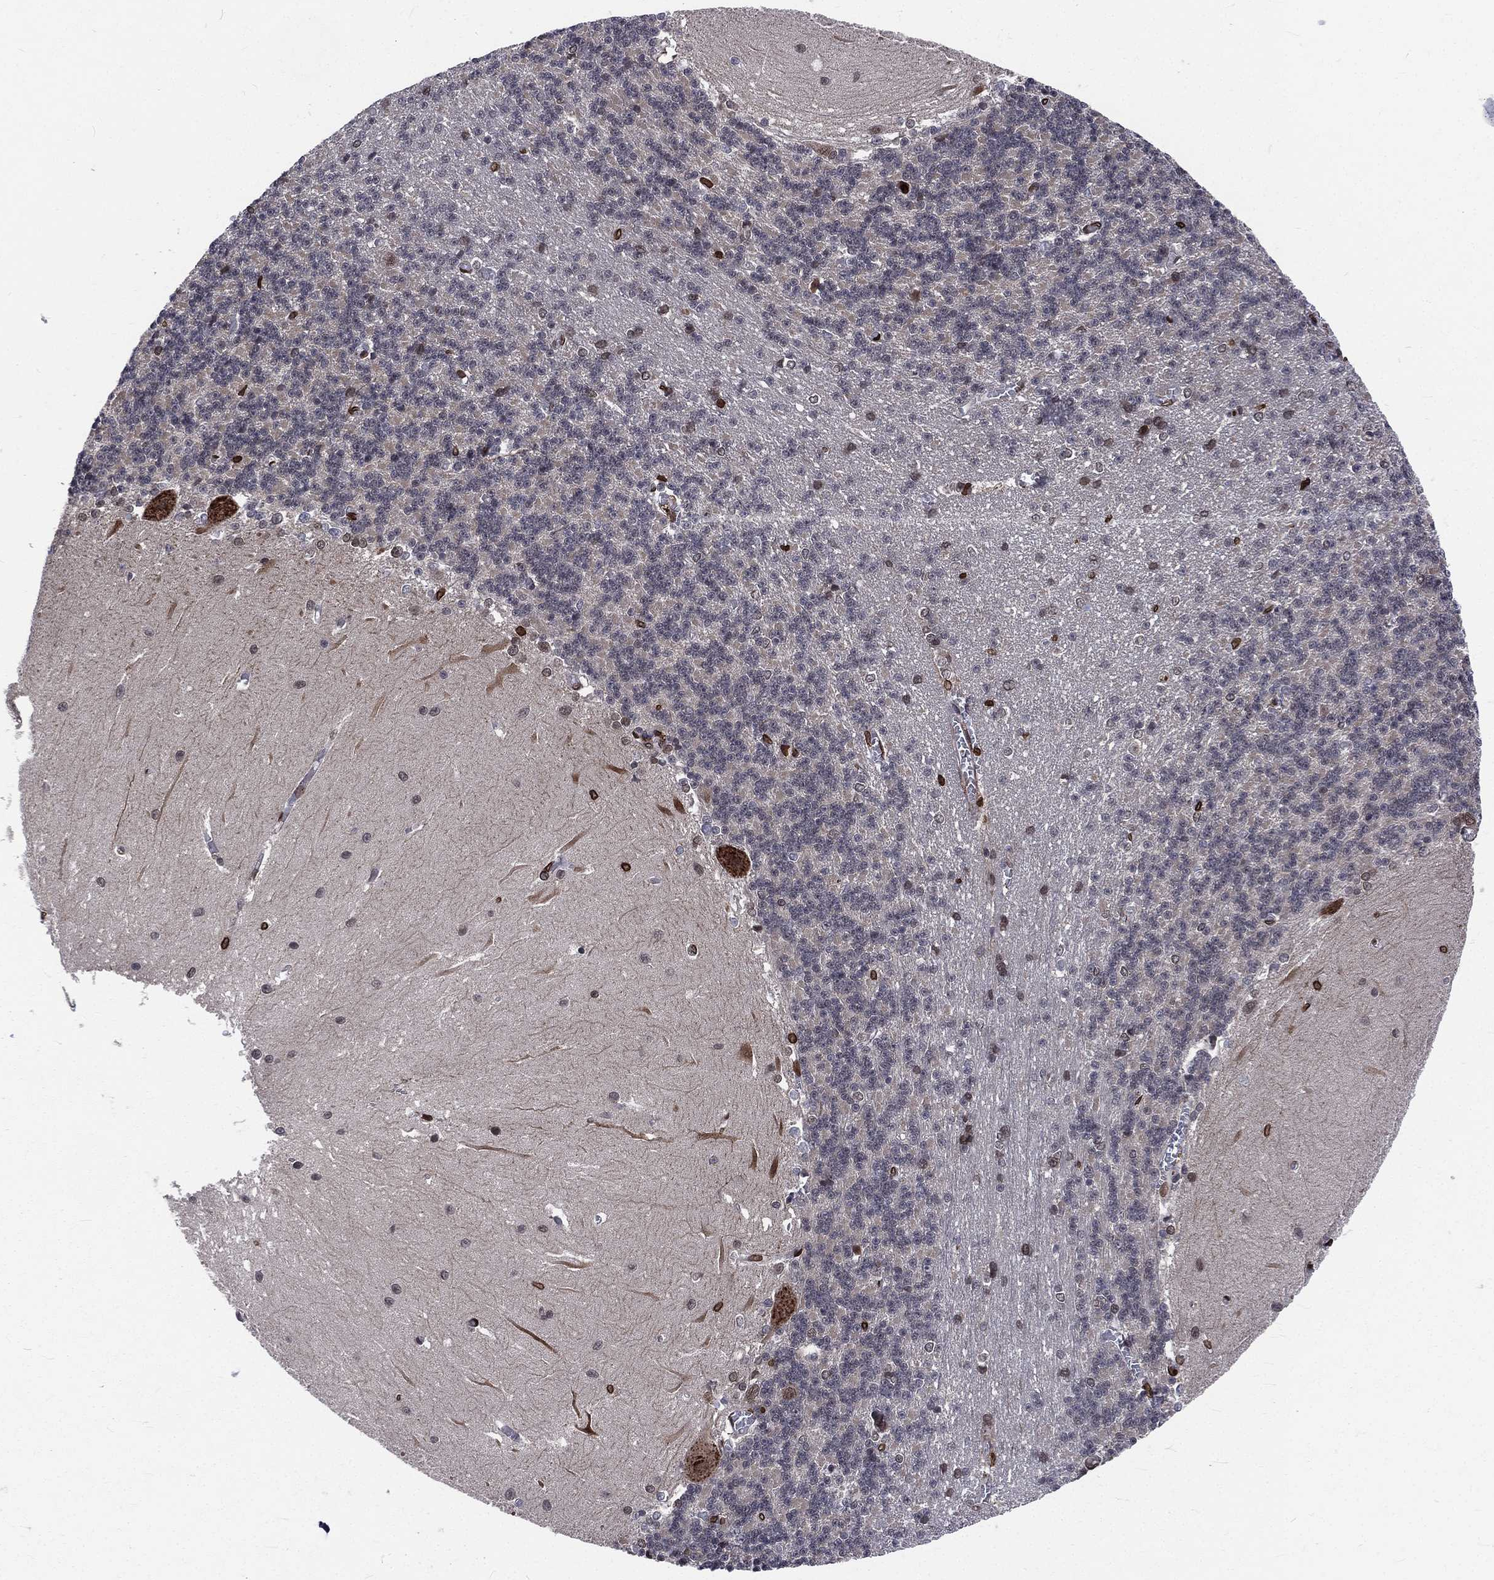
{"staining": {"intensity": "negative", "quantity": "none", "location": "none"}, "tissue": "cerebellum", "cell_type": "Cells in granular layer", "image_type": "normal", "snomed": [{"axis": "morphology", "description": "Normal tissue, NOS"}, {"axis": "topography", "description": "Cerebellum"}], "caption": "This is an IHC histopathology image of benign cerebellum. There is no positivity in cells in granular layer.", "gene": "LBR", "patient": {"sex": "male", "age": 37}}